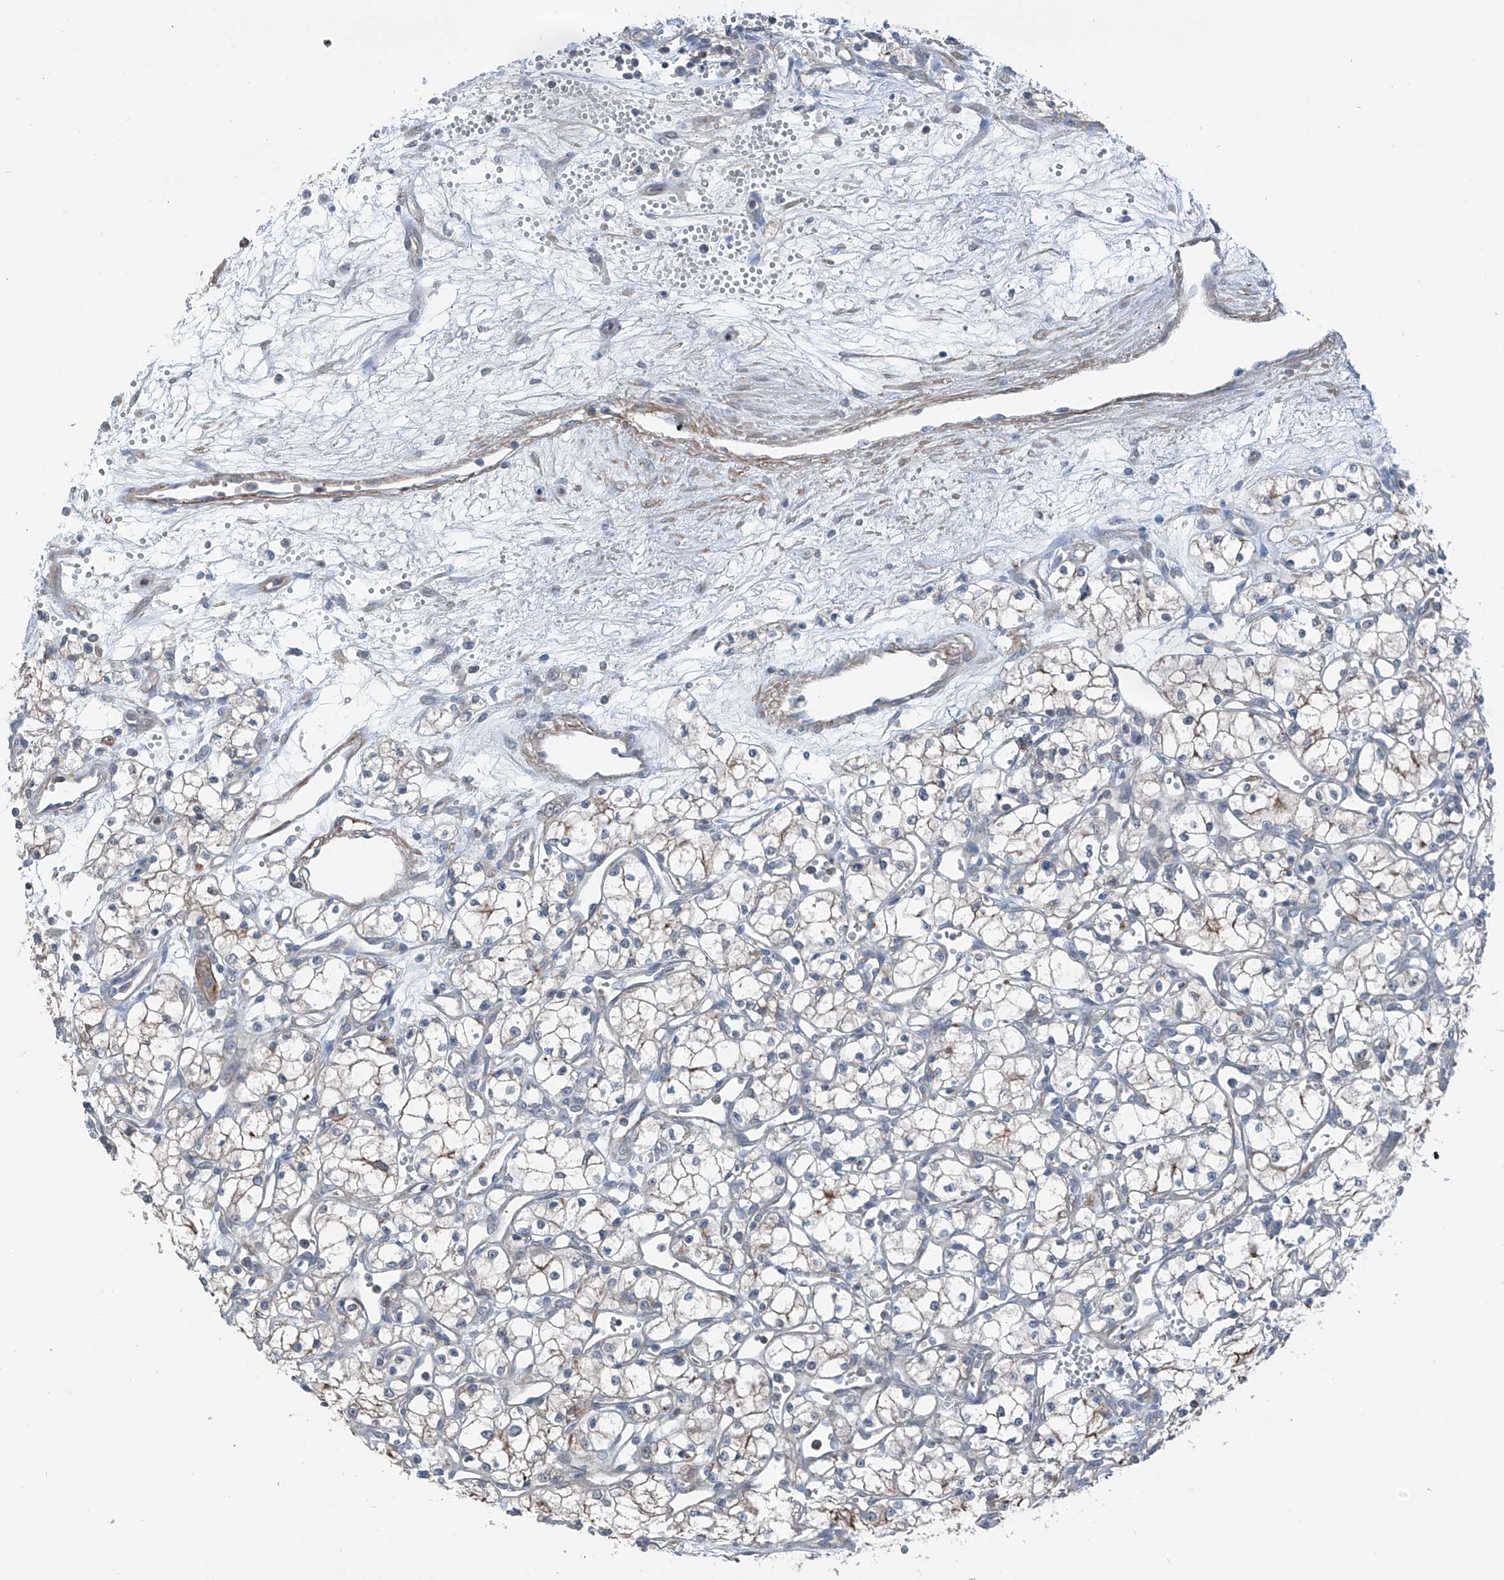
{"staining": {"intensity": "negative", "quantity": "none", "location": "none"}, "tissue": "renal cancer", "cell_type": "Tumor cells", "image_type": "cancer", "snomed": [{"axis": "morphology", "description": "Adenocarcinoma, NOS"}, {"axis": "topography", "description": "Kidney"}], "caption": "This is an immunohistochemistry image of human renal adenocarcinoma. There is no expression in tumor cells.", "gene": "HSPB11", "patient": {"sex": "male", "age": 59}}